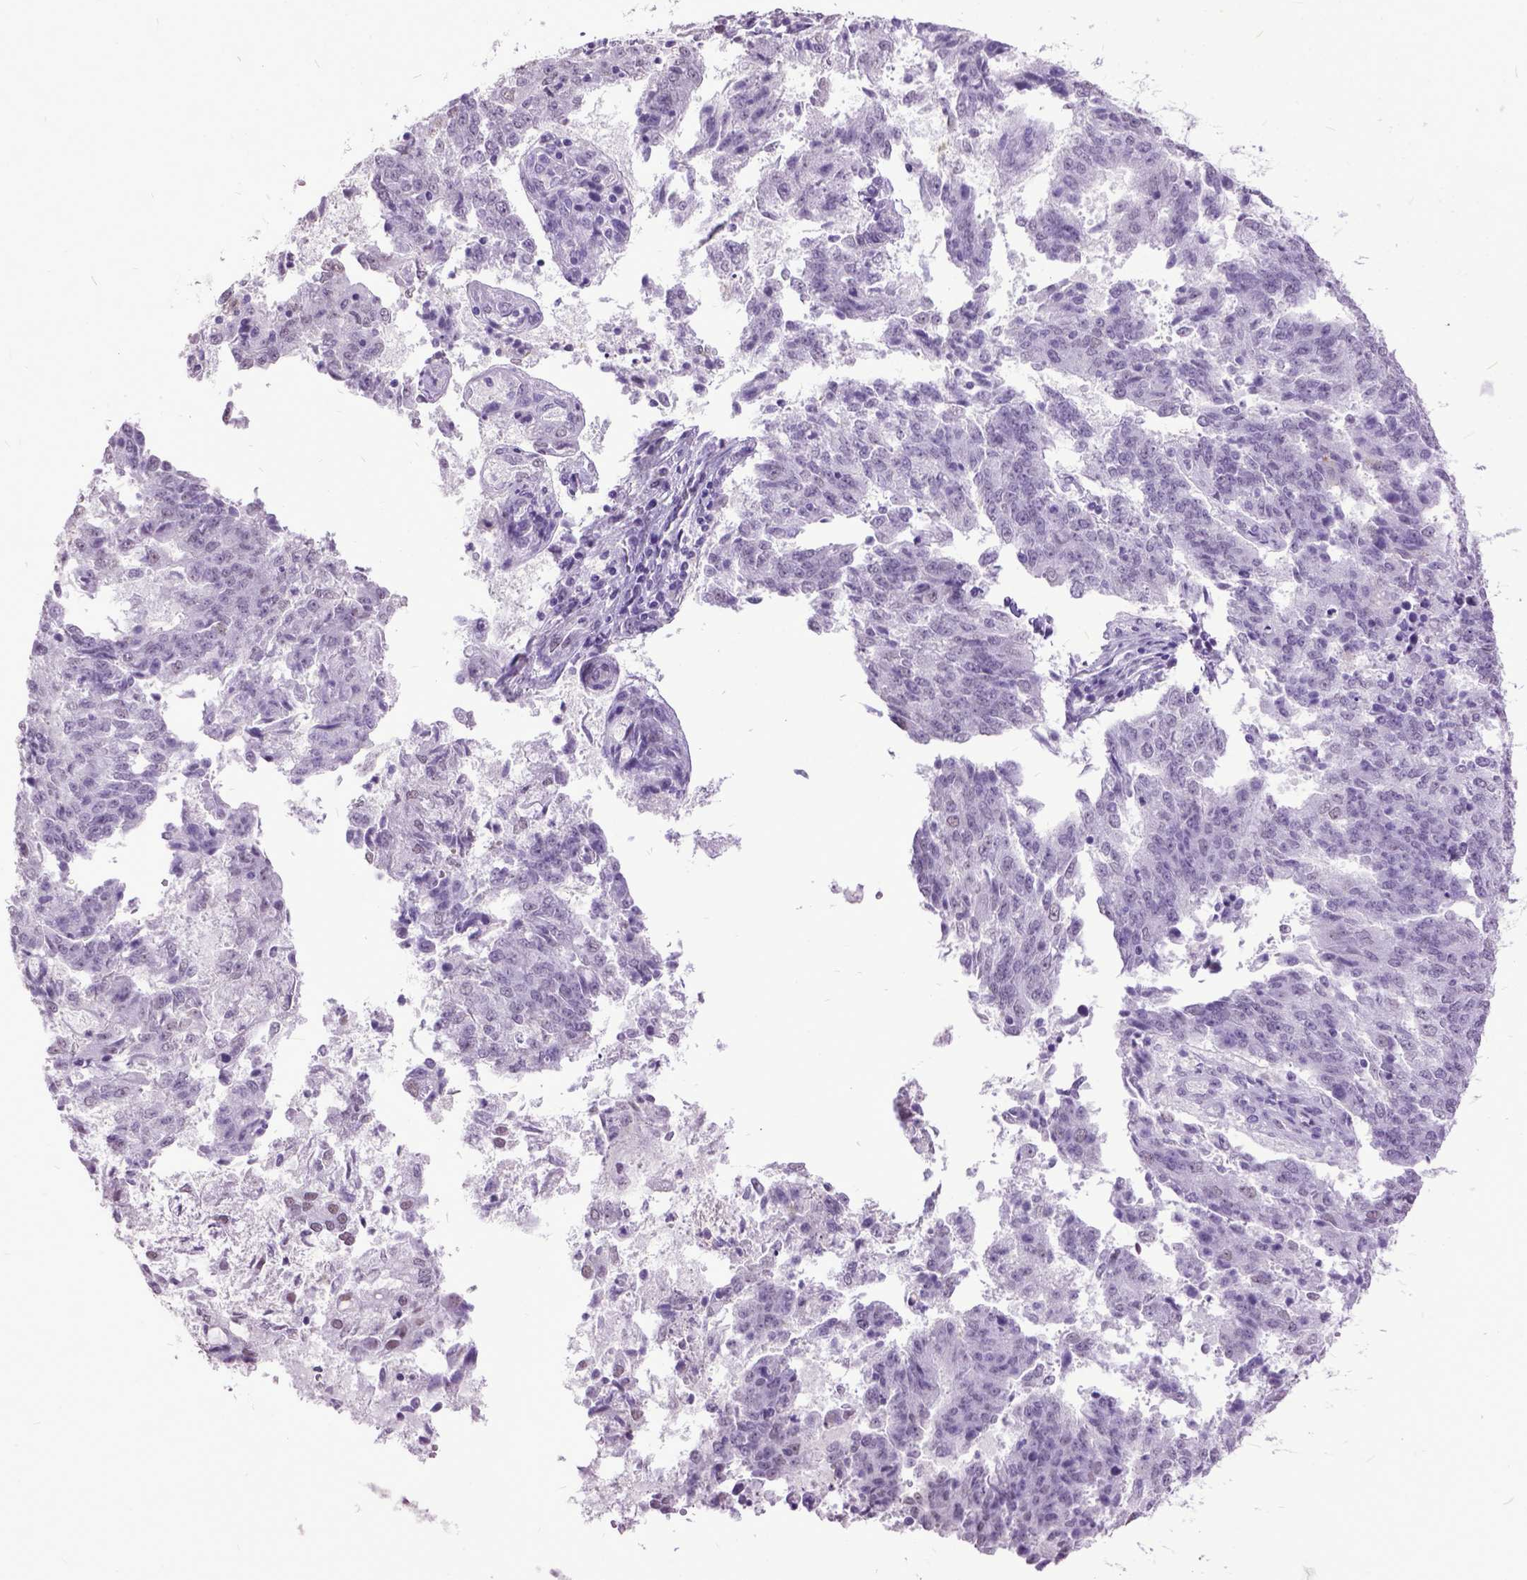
{"staining": {"intensity": "negative", "quantity": "none", "location": "none"}, "tissue": "endometrial cancer", "cell_type": "Tumor cells", "image_type": "cancer", "snomed": [{"axis": "morphology", "description": "Adenocarcinoma, NOS"}, {"axis": "topography", "description": "Endometrium"}], "caption": "The histopathology image displays no significant expression in tumor cells of endometrial adenocarcinoma.", "gene": "MARCHF10", "patient": {"sex": "female", "age": 82}}